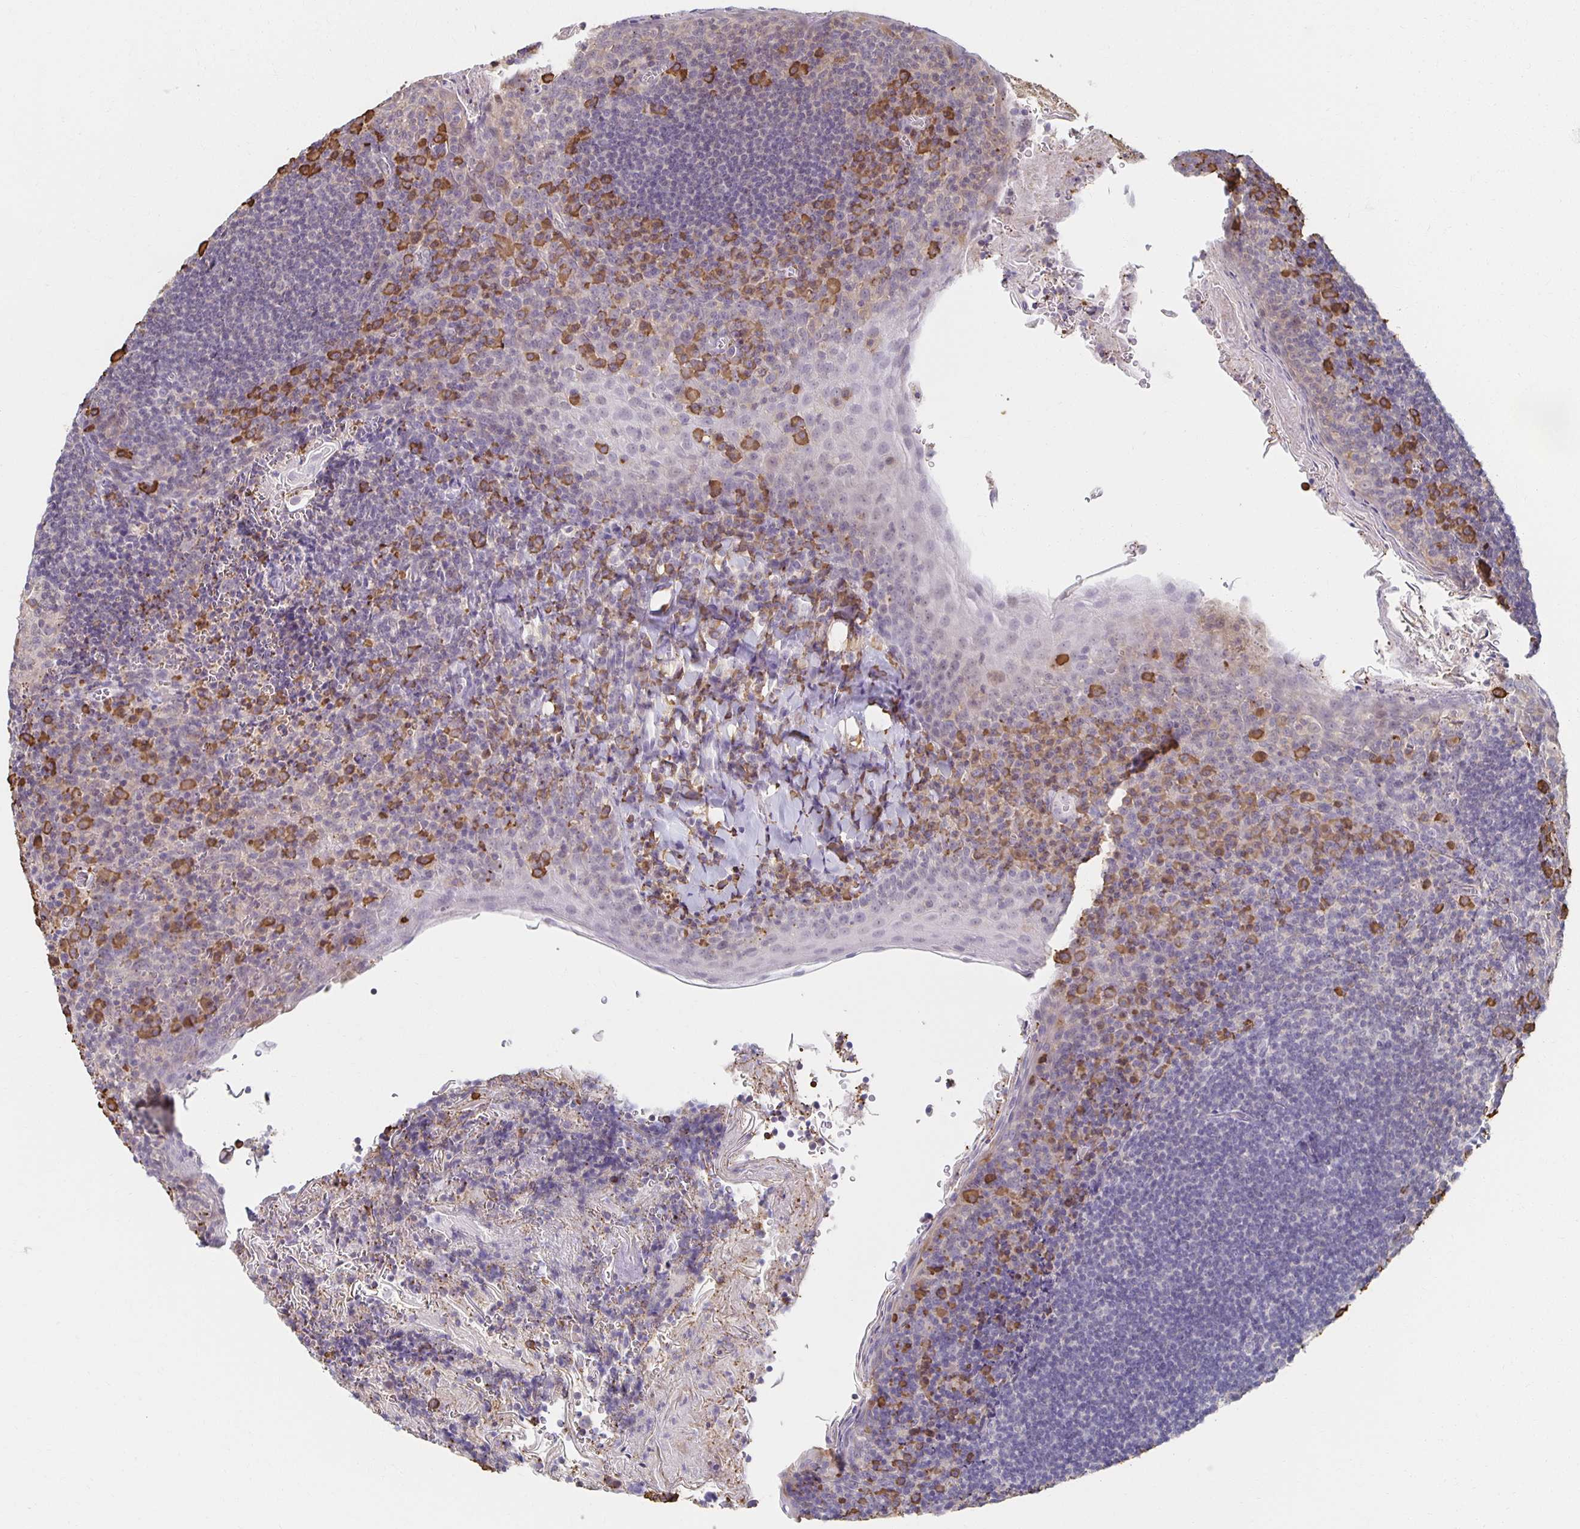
{"staining": {"intensity": "moderate", "quantity": "<25%", "location": "cytoplasmic/membranous"}, "tissue": "tonsil", "cell_type": "Germinal center cells", "image_type": "normal", "snomed": [{"axis": "morphology", "description": "Normal tissue, NOS"}, {"axis": "topography", "description": "Tonsil"}], "caption": "The image exhibits staining of normal tonsil, revealing moderate cytoplasmic/membranous protein expression (brown color) within germinal center cells.", "gene": "ZNF692", "patient": {"sex": "male", "age": 27}}